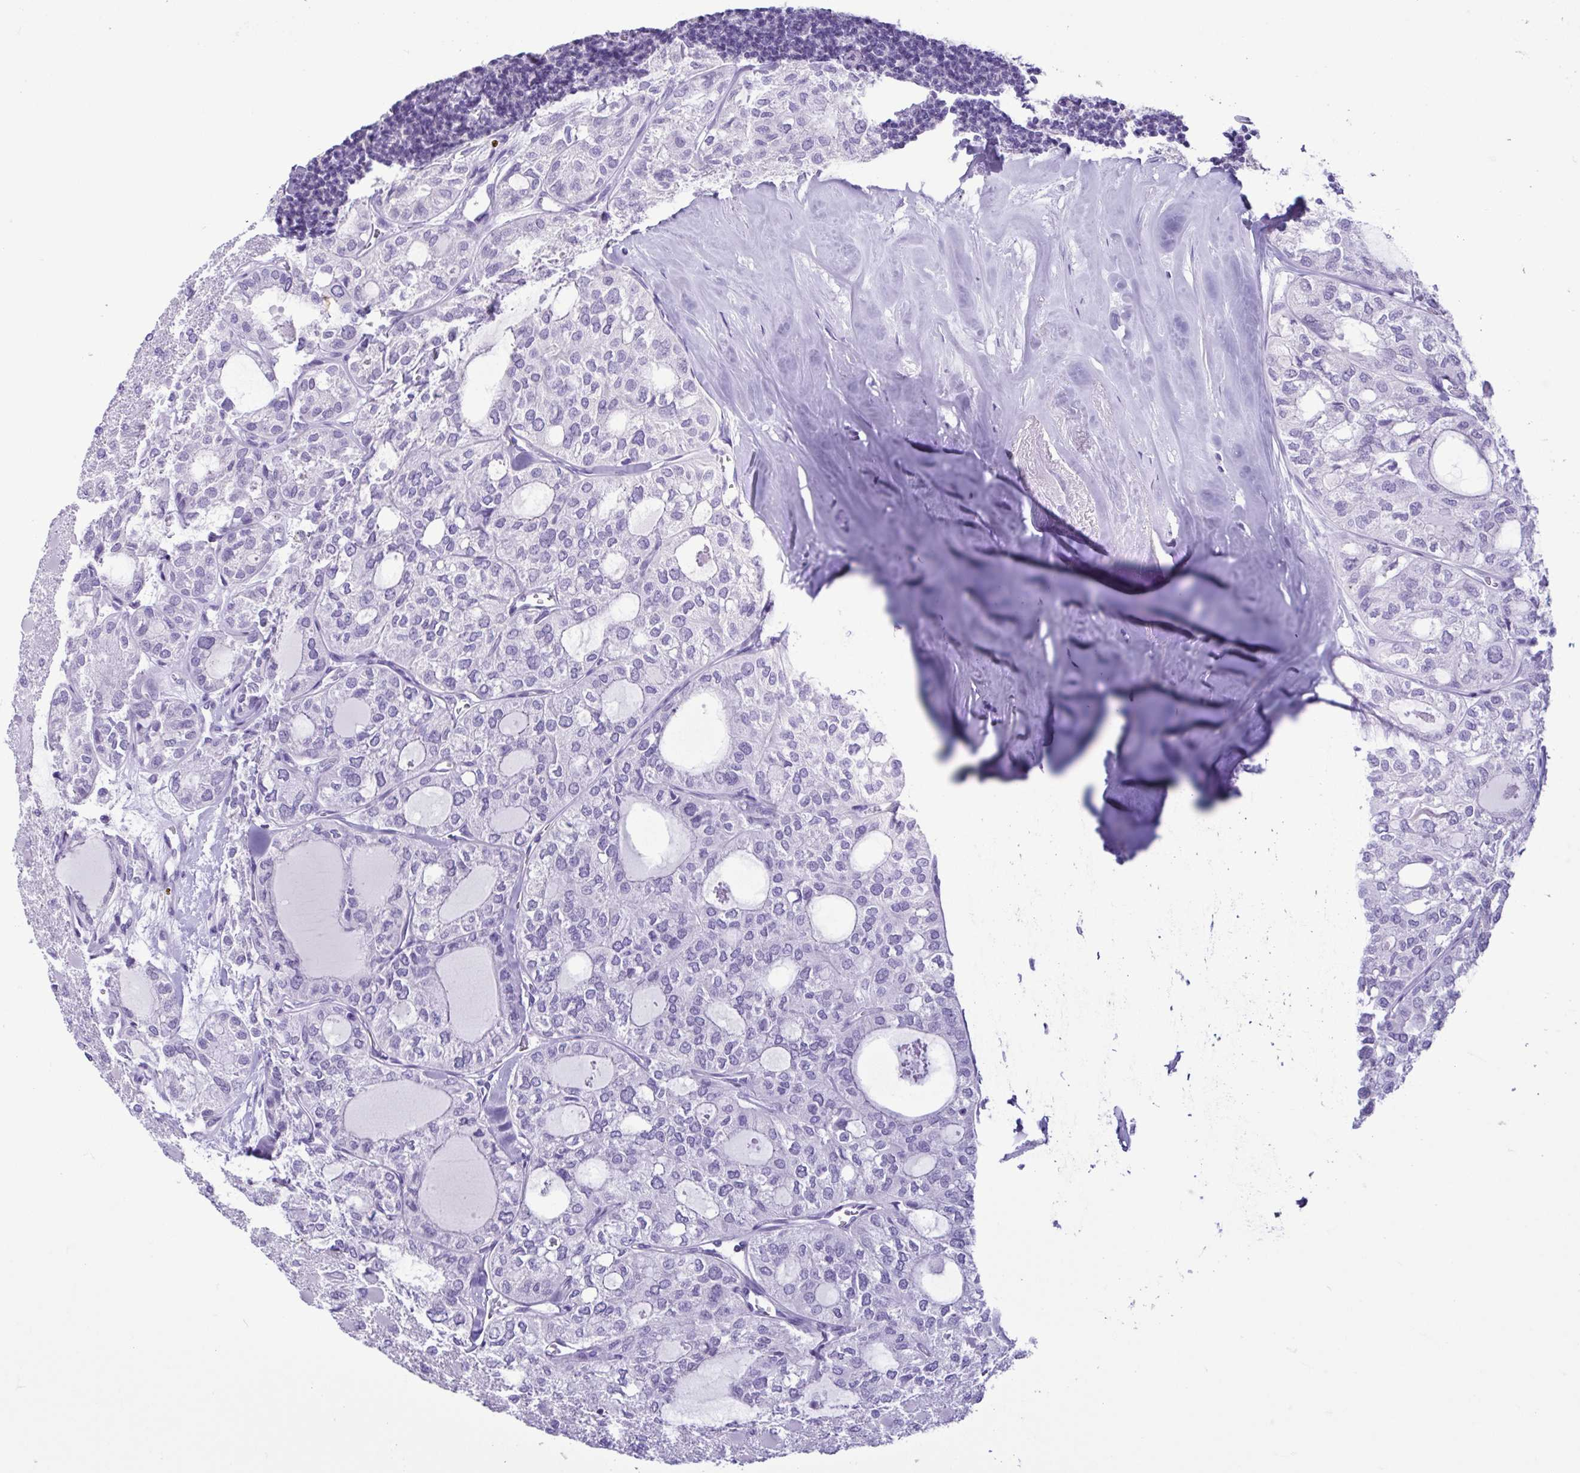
{"staining": {"intensity": "negative", "quantity": "none", "location": "none"}, "tissue": "thyroid cancer", "cell_type": "Tumor cells", "image_type": "cancer", "snomed": [{"axis": "morphology", "description": "Follicular adenoma carcinoma, NOS"}, {"axis": "topography", "description": "Thyroid gland"}], "caption": "The immunohistochemistry micrograph has no significant staining in tumor cells of thyroid cancer (follicular adenoma carcinoma) tissue.", "gene": "CBY2", "patient": {"sex": "male", "age": 75}}